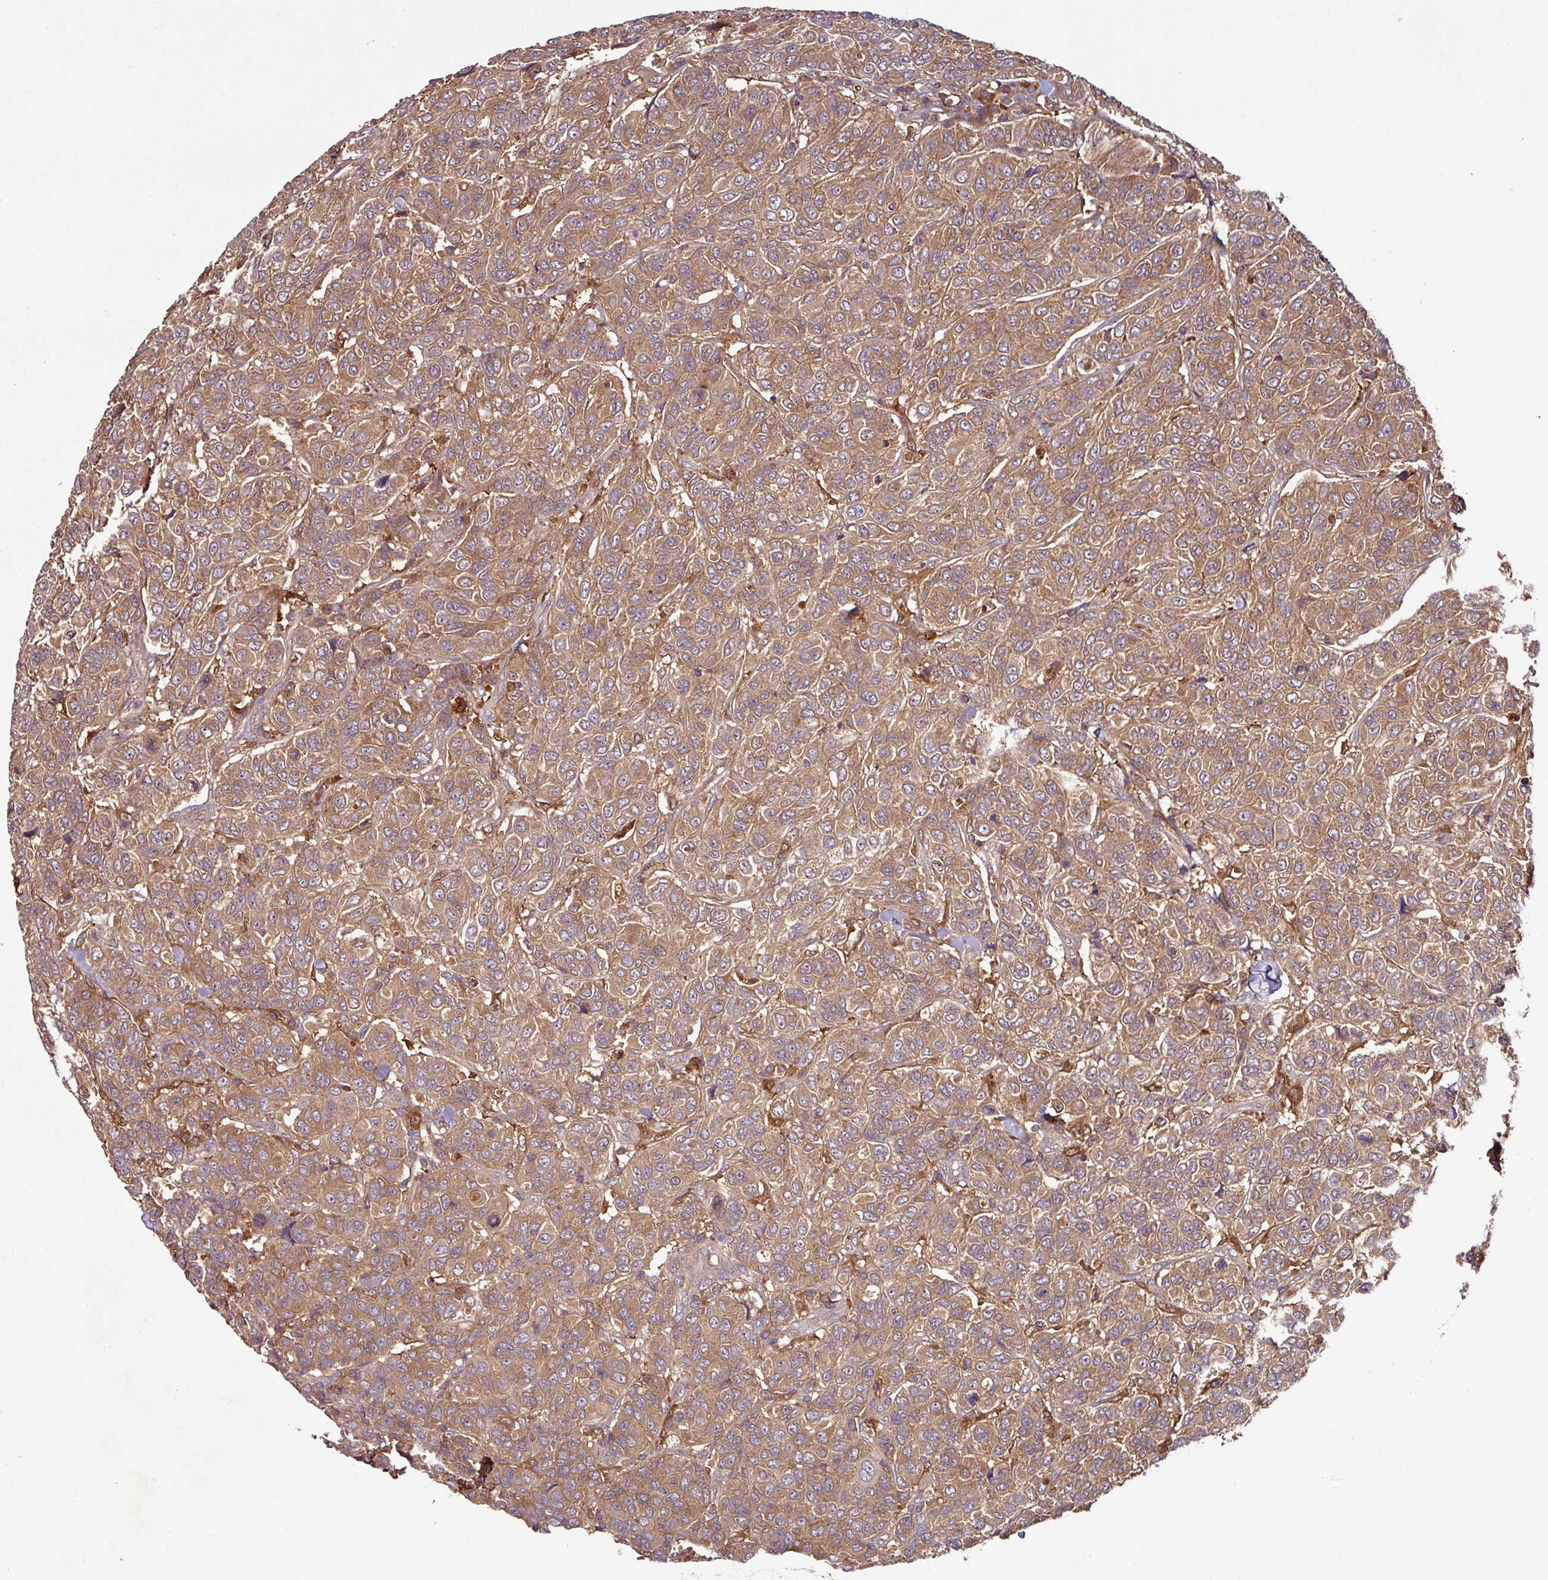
{"staining": {"intensity": "moderate", "quantity": ">75%", "location": "cytoplasmic/membranous"}, "tissue": "breast cancer", "cell_type": "Tumor cells", "image_type": "cancer", "snomed": [{"axis": "morphology", "description": "Duct carcinoma"}, {"axis": "topography", "description": "Breast"}], "caption": "Breast cancer stained with a protein marker shows moderate staining in tumor cells.", "gene": "GNPDA1", "patient": {"sex": "female", "age": 55}}